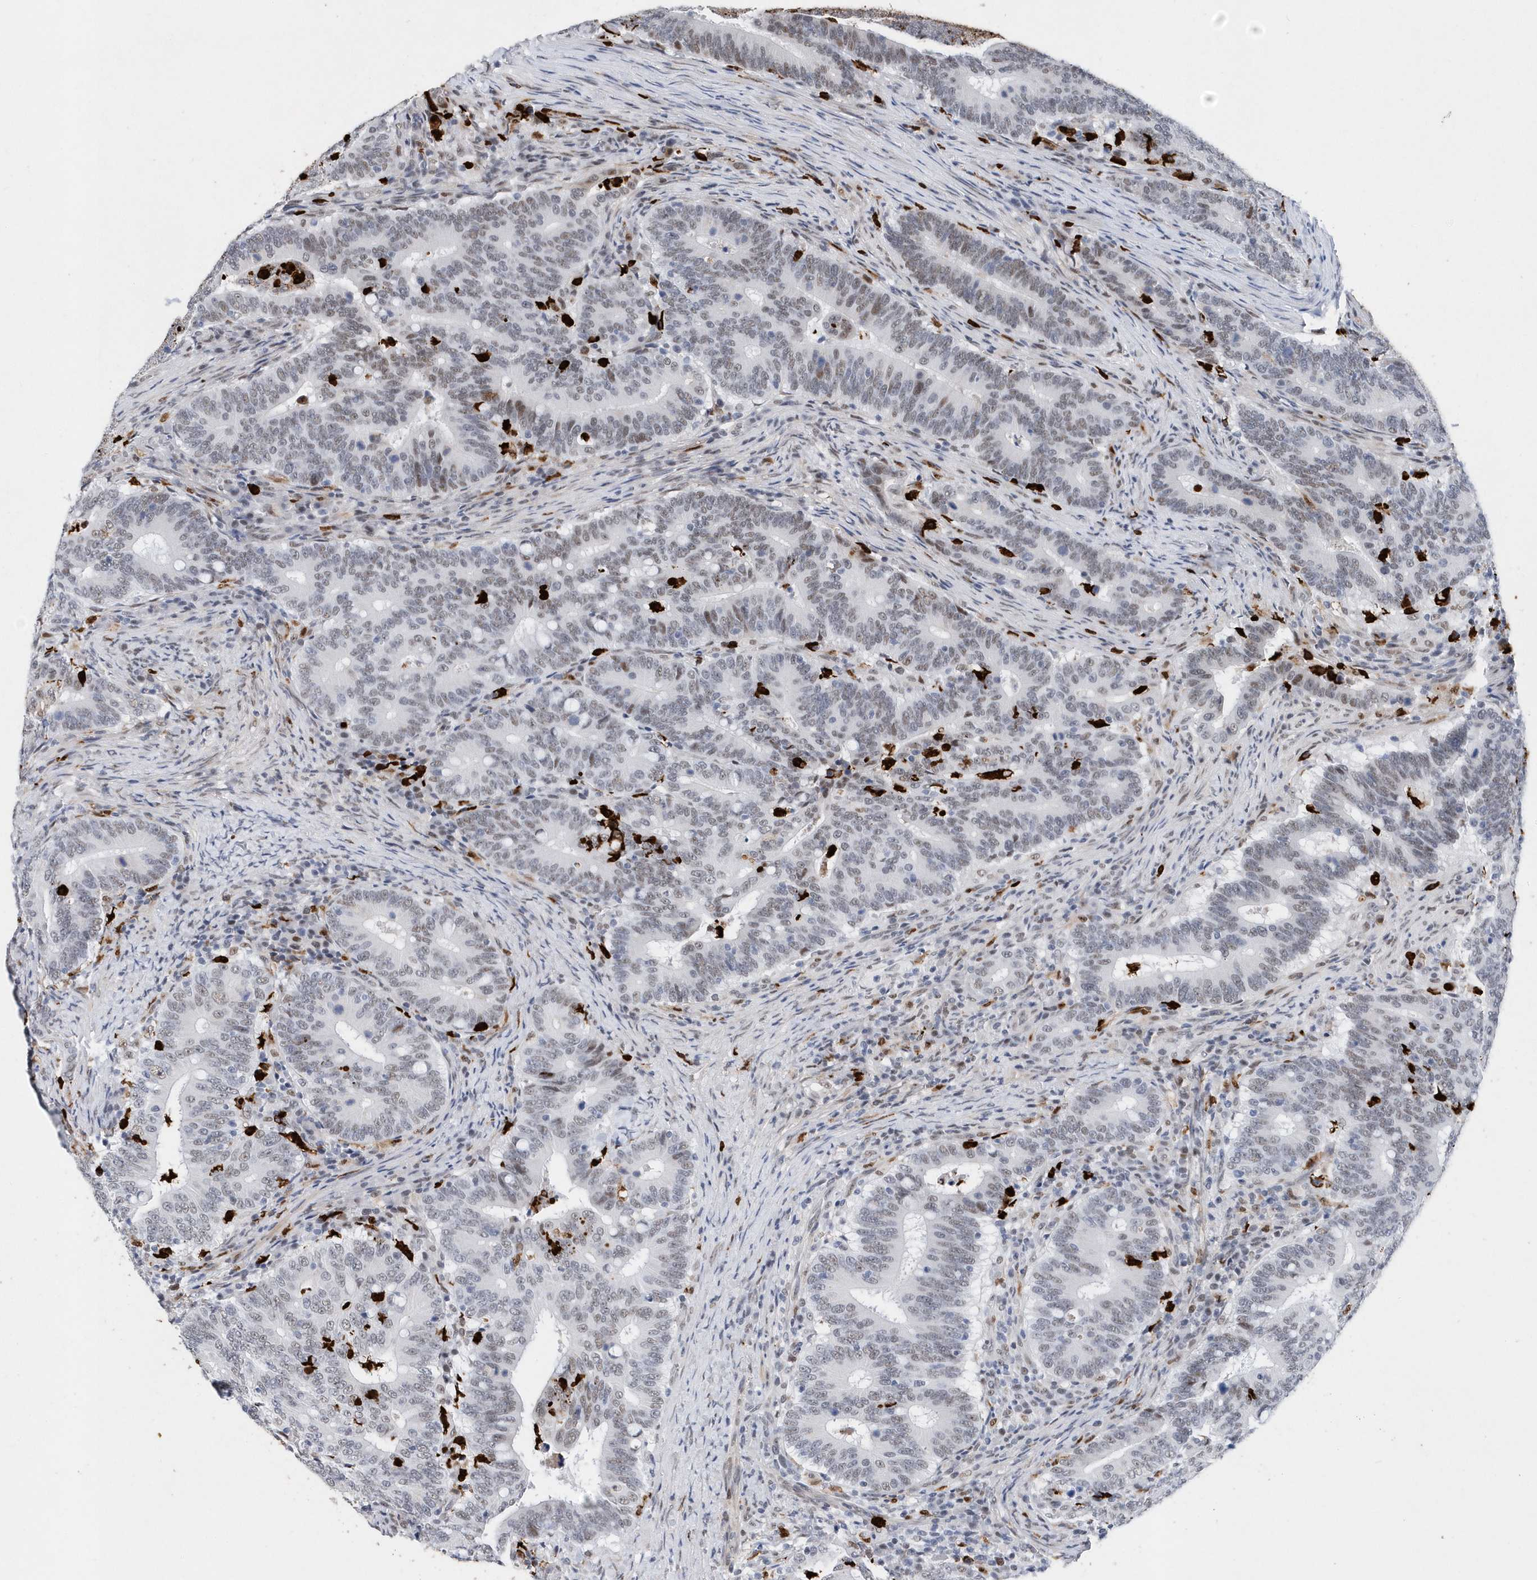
{"staining": {"intensity": "weak", "quantity": "<25%", "location": "nuclear"}, "tissue": "colorectal cancer", "cell_type": "Tumor cells", "image_type": "cancer", "snomed": [{"axis": "morphology", "description": "Adenocarcinoma, NOS"}, {"axis": "topography", "description": "Colon"}], "caption": "High magnification brightfield microscopy of adenocarcinoma (colorectal) stained with DAB (brown) and counterstained with hematoxylin (blue): tumor cells show no significant positivity. (Stains: DAB (3,3'-diaminobenzidine) IHC with hematoxylin counter stain, Microscopy: brightfield microscopy at high magnification).", "gene": "RPP30", "patient": {"sex": "female", "age": 66}}